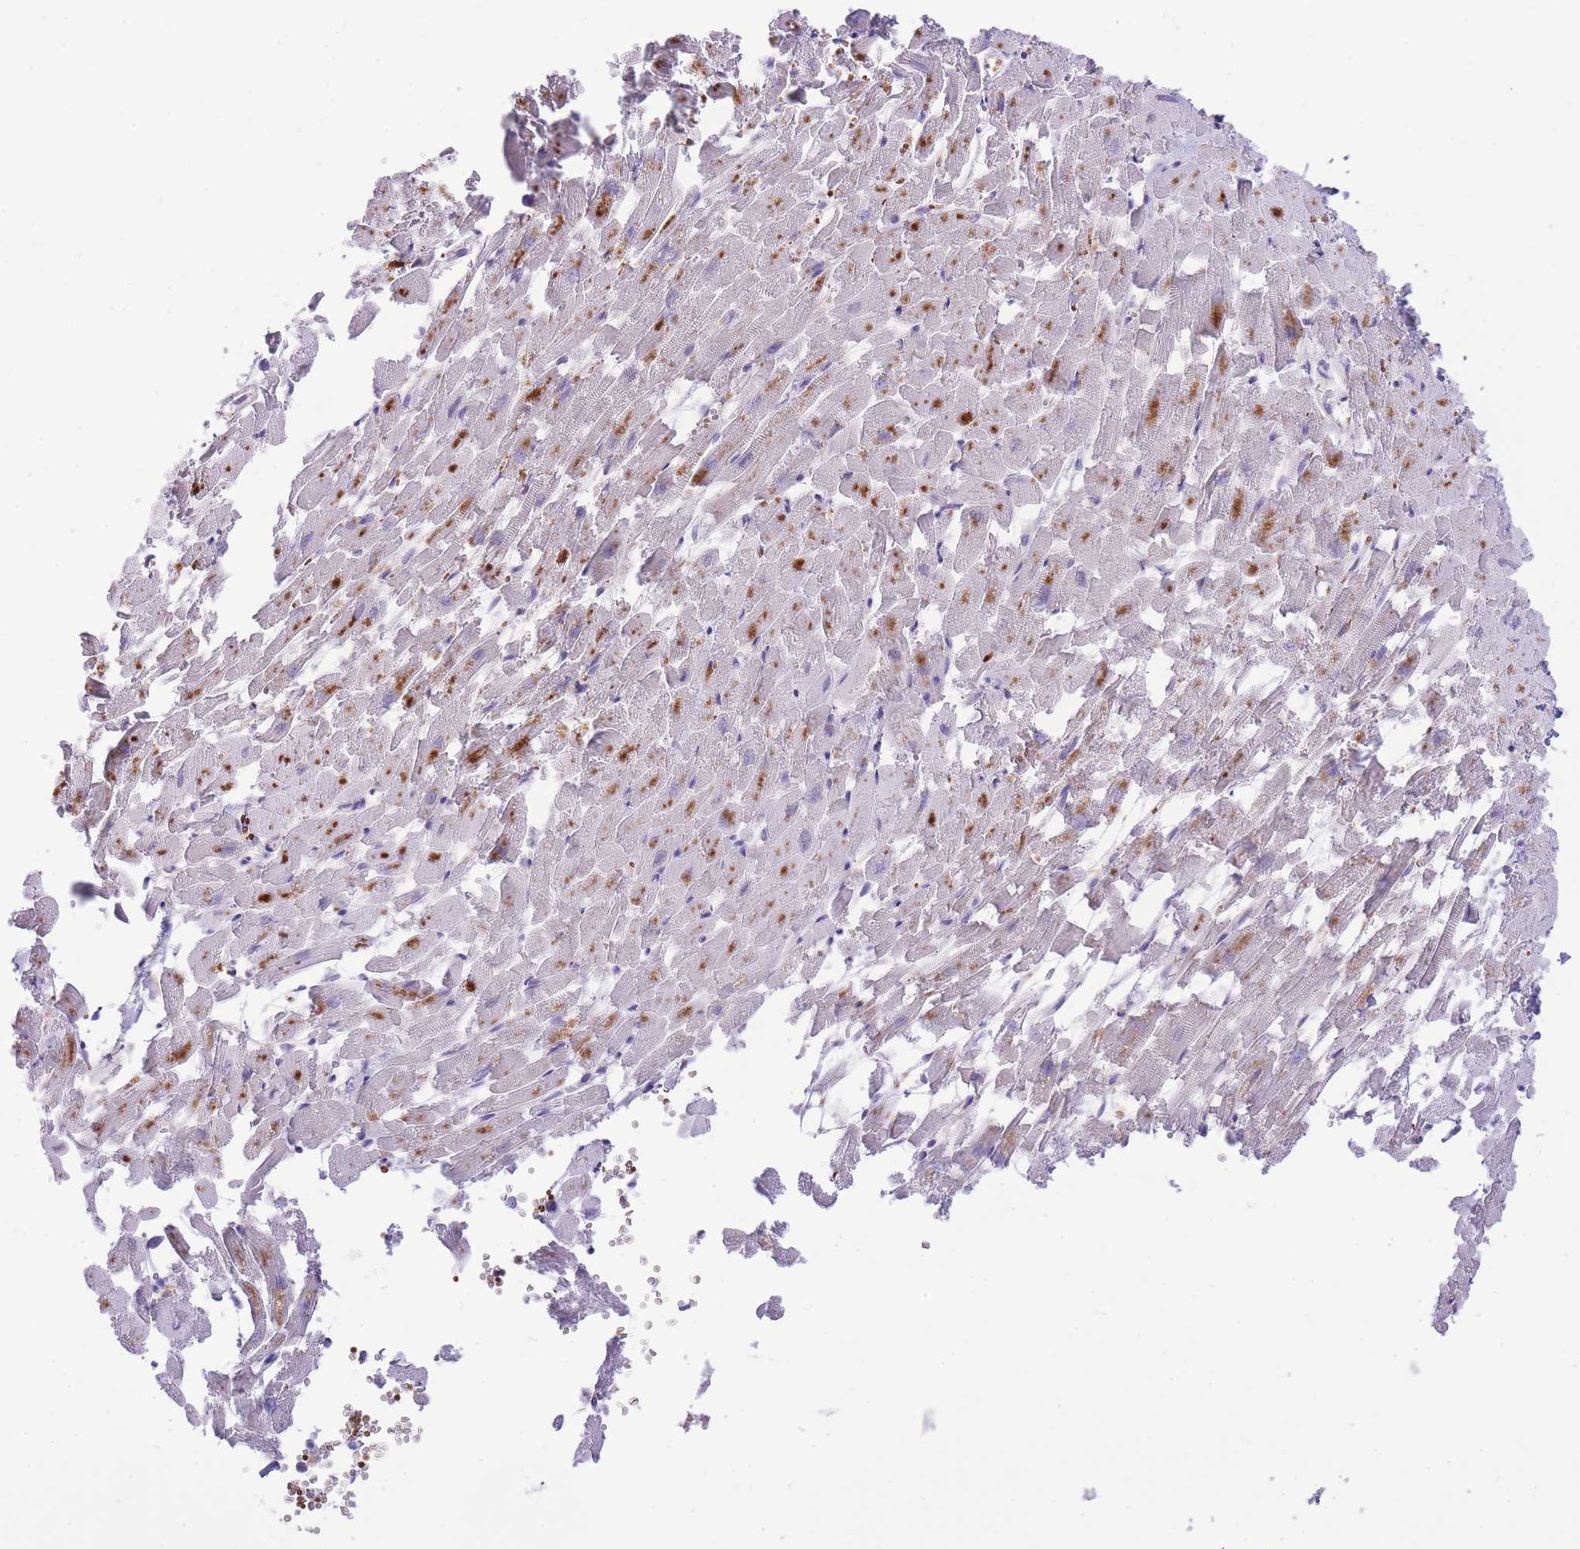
{"staining": {"intensity": "moderate", "quantity": "25%-75%", "location": "cytoplasmic/membranous"}, "tissue": "heart muscle", "cell_type": "Cardiomyocytes", "image_type": "normal", "snomed": [{"axis": "morphology", "description": "Normal tissue, NOS"}, {"axis": "topography", "description": "Heart"}], "caption": "Heart muscle stained for a protein exhibits moderate cytoplasmic/membranous positivity in cardiomyocytes. Ihc stains the protein in brown and the nuclei are stained blue.", "gene": "MEIOSIN", "patient": {"sex": "female", "age": 64}}